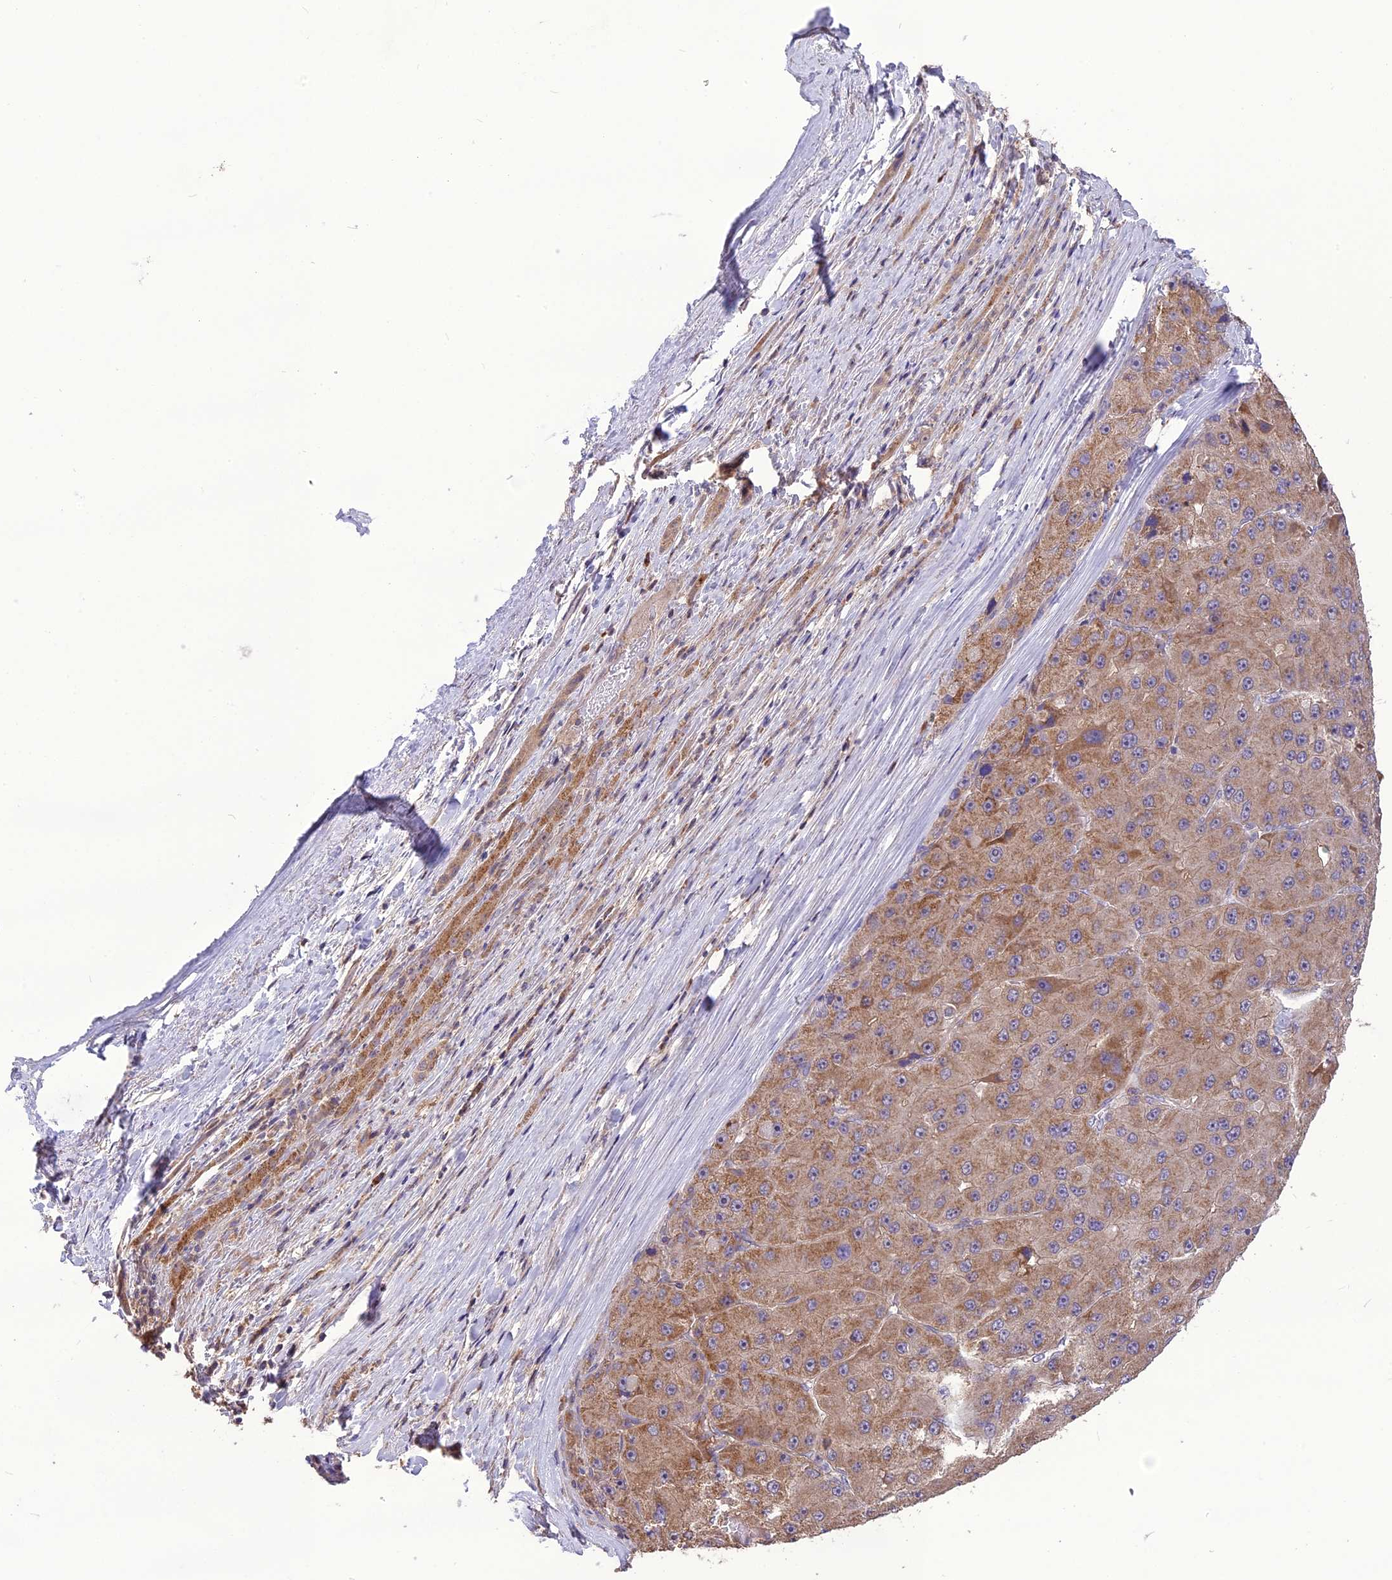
{"staining": {"intensity": "moderate", "quantity": "25%-75%", "location": "cytoplasmic/membranous"}, "tissue": "liver cancer", "cell_type": "Tumor cells", "image_type": "cancer", "snomed": [{"axis": "morphology", "description": "Carcinoma, Hepatocellular, NOS"}, {"axis": "topography", "description": "Liver"}], "caption": "Protein analysis of liver cancer tissue exhibits moderate cytoplasmic/membranous positivity in about 25%-75% of tumor cells.", "gene": "NUDT8", "patient": {"sex": "female", "age": 73}}